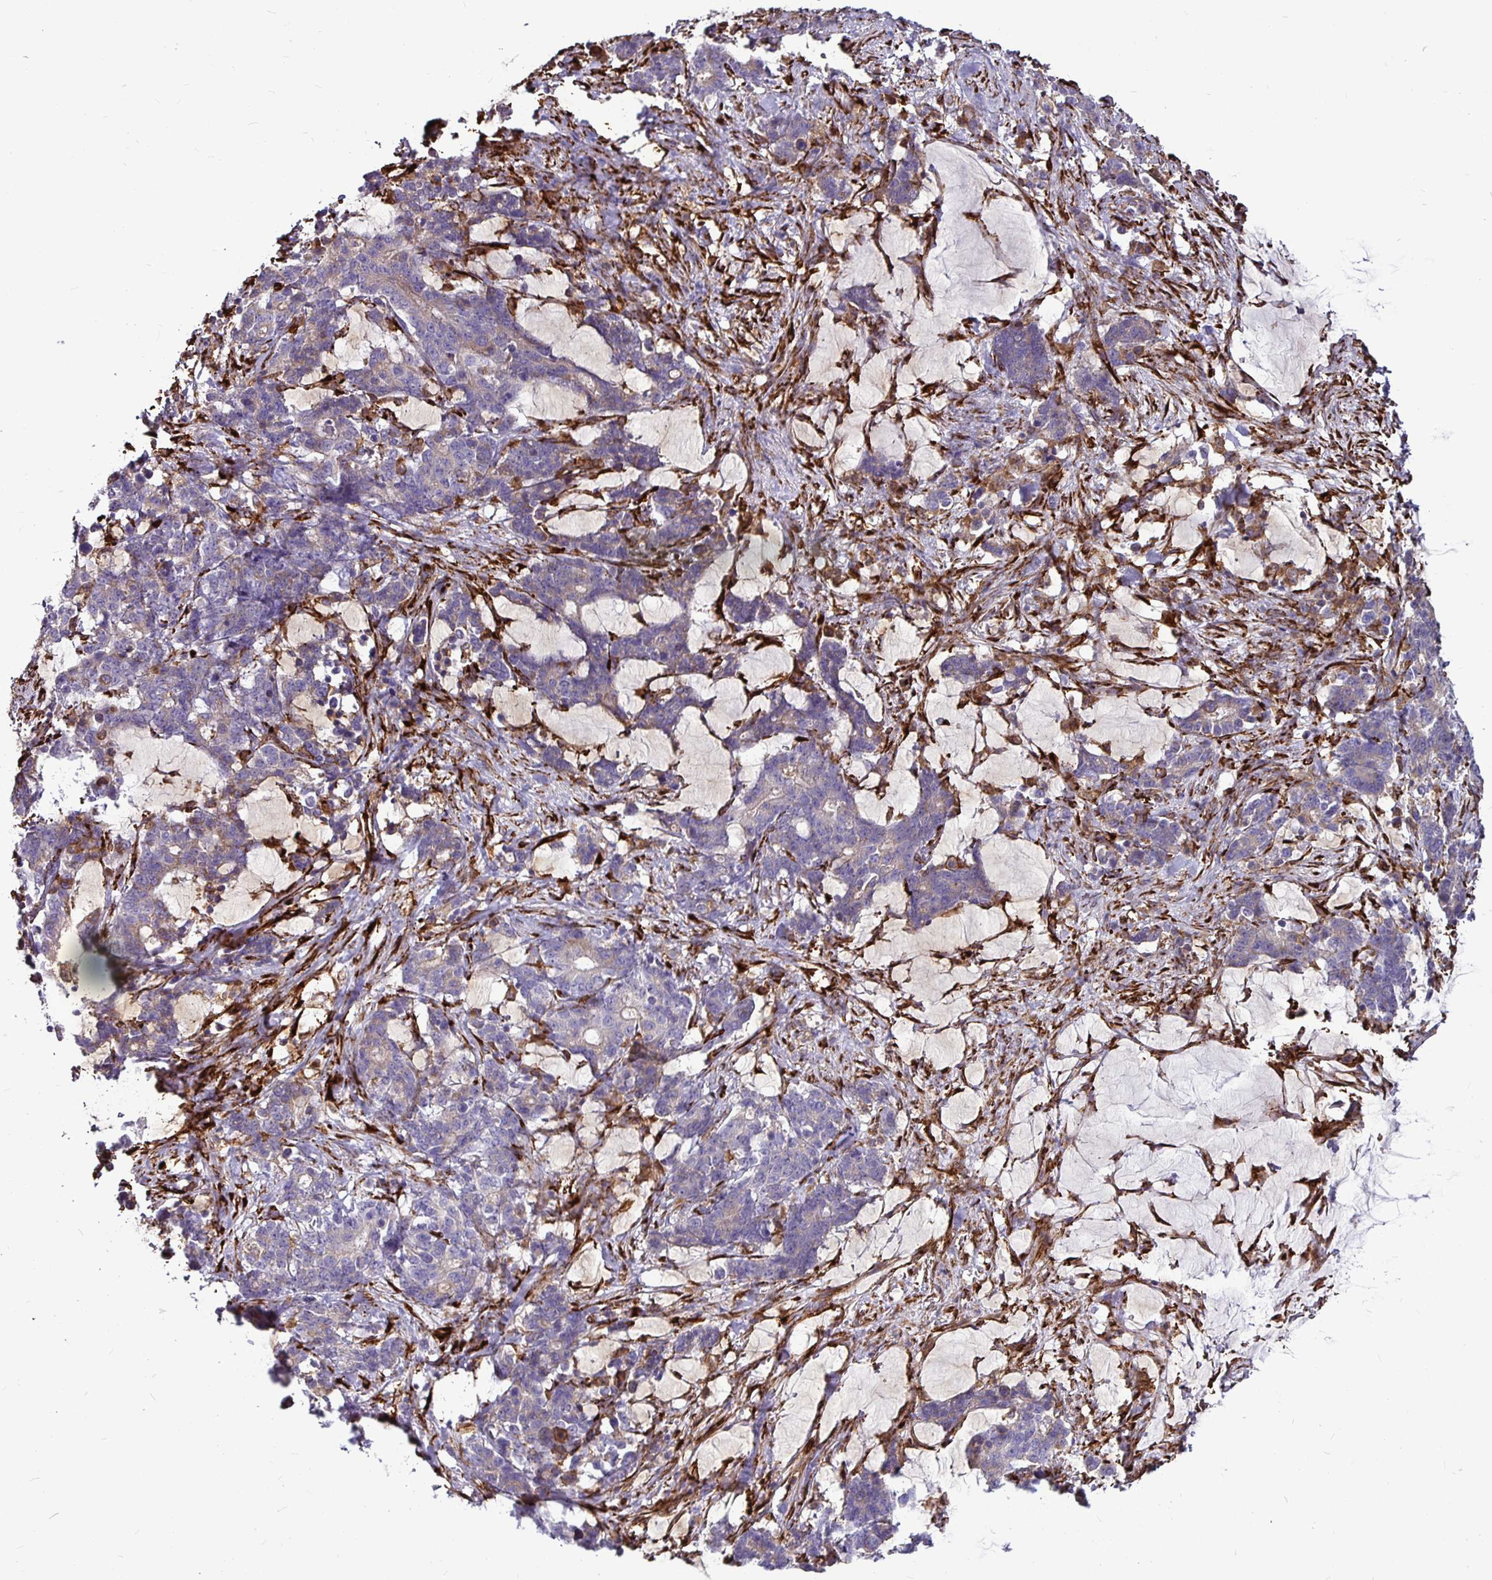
{"staining": {"intensity": "weak", "quantity": "<25%", "location": "cytoplasmic/membranous"}, "tissue": "stomach cancer", "cell_type": "Tumor cells", "image_type": "cancer", "snomed": [{"axis": "morphology", "description": "Normal tissue, NOS"}, {"axis": "morphology", "description": "Adenocarcinoma, NOS"}, {"axis": "topography", "description": "Stomach"}], "caption": "The micrograph demonstrates no significant positivity in tumor cells of adenocarcinoma (stomach).", "gene": "P4HA2", "patient": {"sex": "female", "age": 64}}